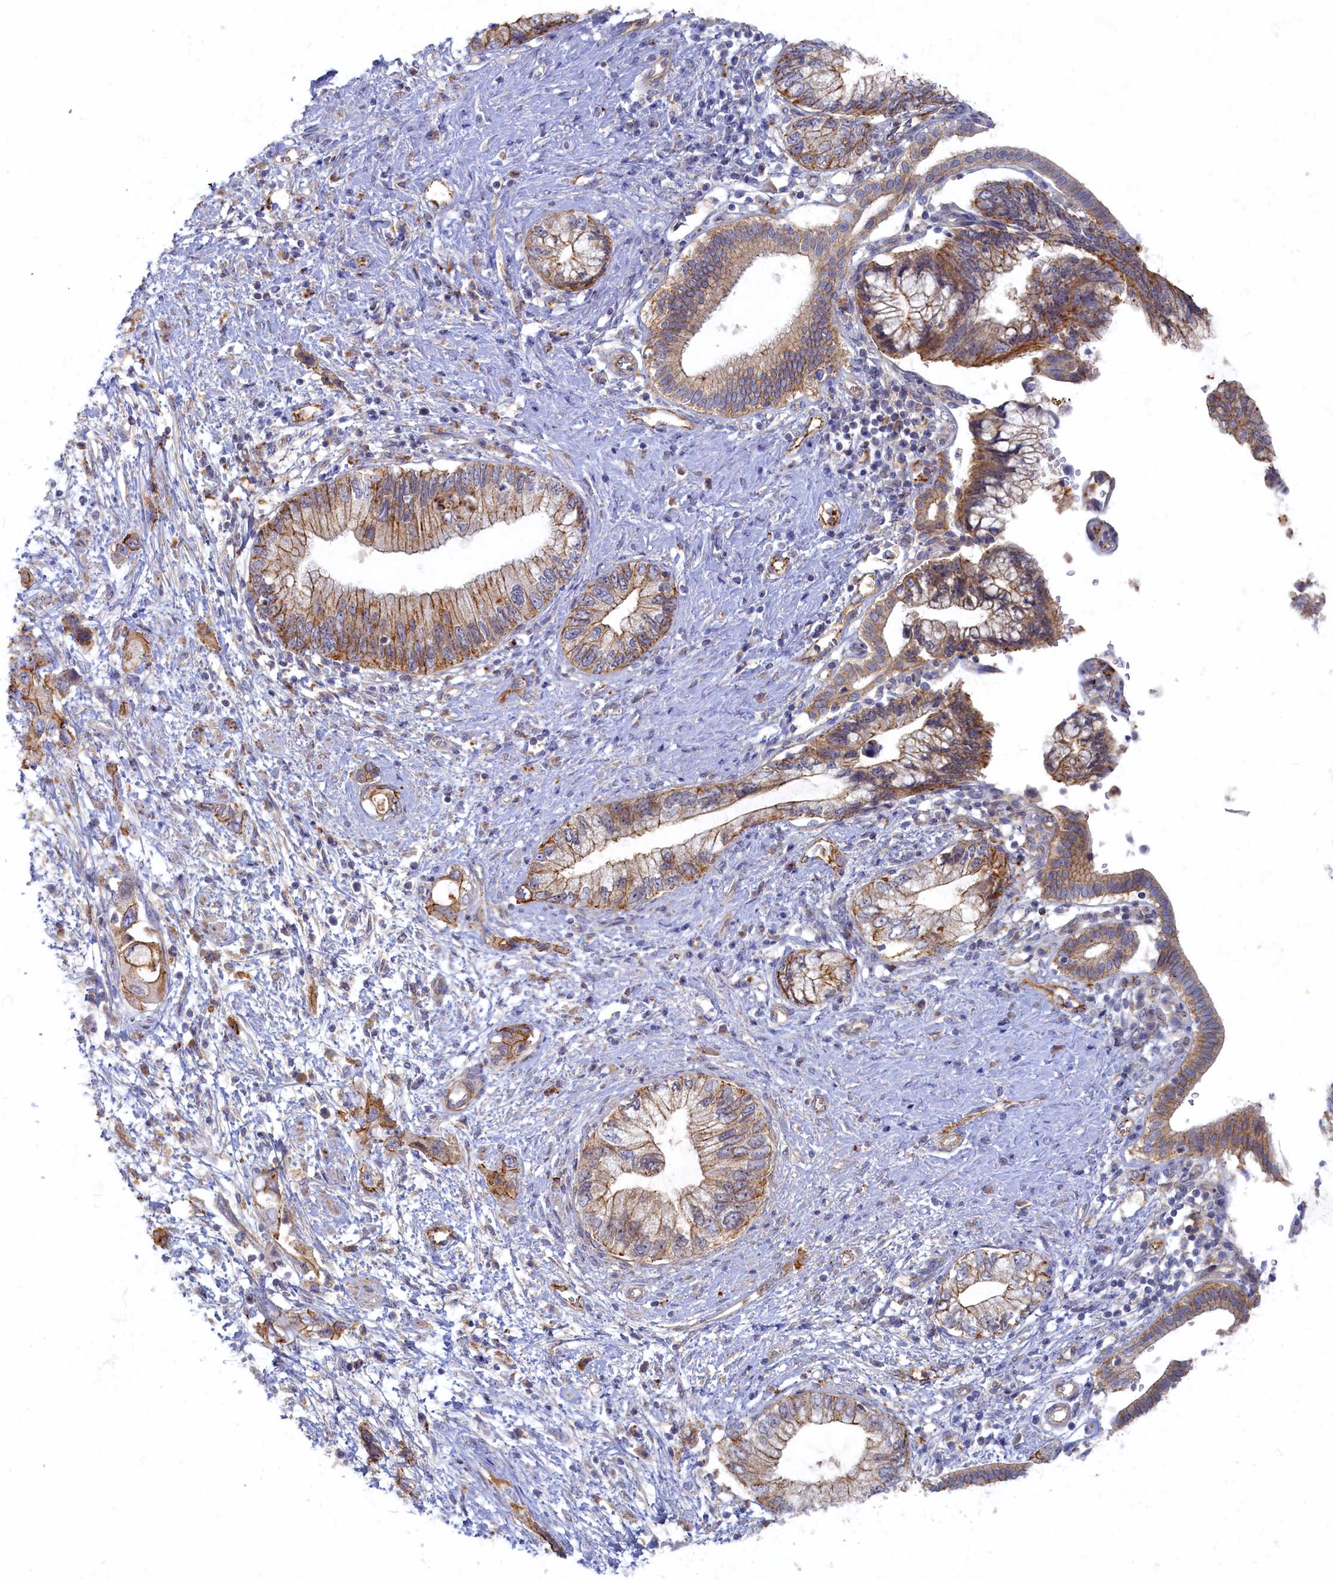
{"staining": {"intensity": "moderate", "quantity": "25%-75%", "location": "cytoplasmic/membranous"}, "tissue": "pancreatic cancer", "cell_type": "Tumor cells", "image_type": "cancer", "snomed": [{"axis": "morphology", "description": "Adenocarcinoma, NOS"}, {"axis": "topography", "description": "Pancreas"}], "caption": "Approximately 25%-75% of tumor cells in human pancreatic adenocarcinoma demonstrate moderate cytoplasmic/membranous protein staining as visualized by brown immunohistochemical staining.", "gene": "PSMG2", "patient": {"sex": "female", "age": 73}}